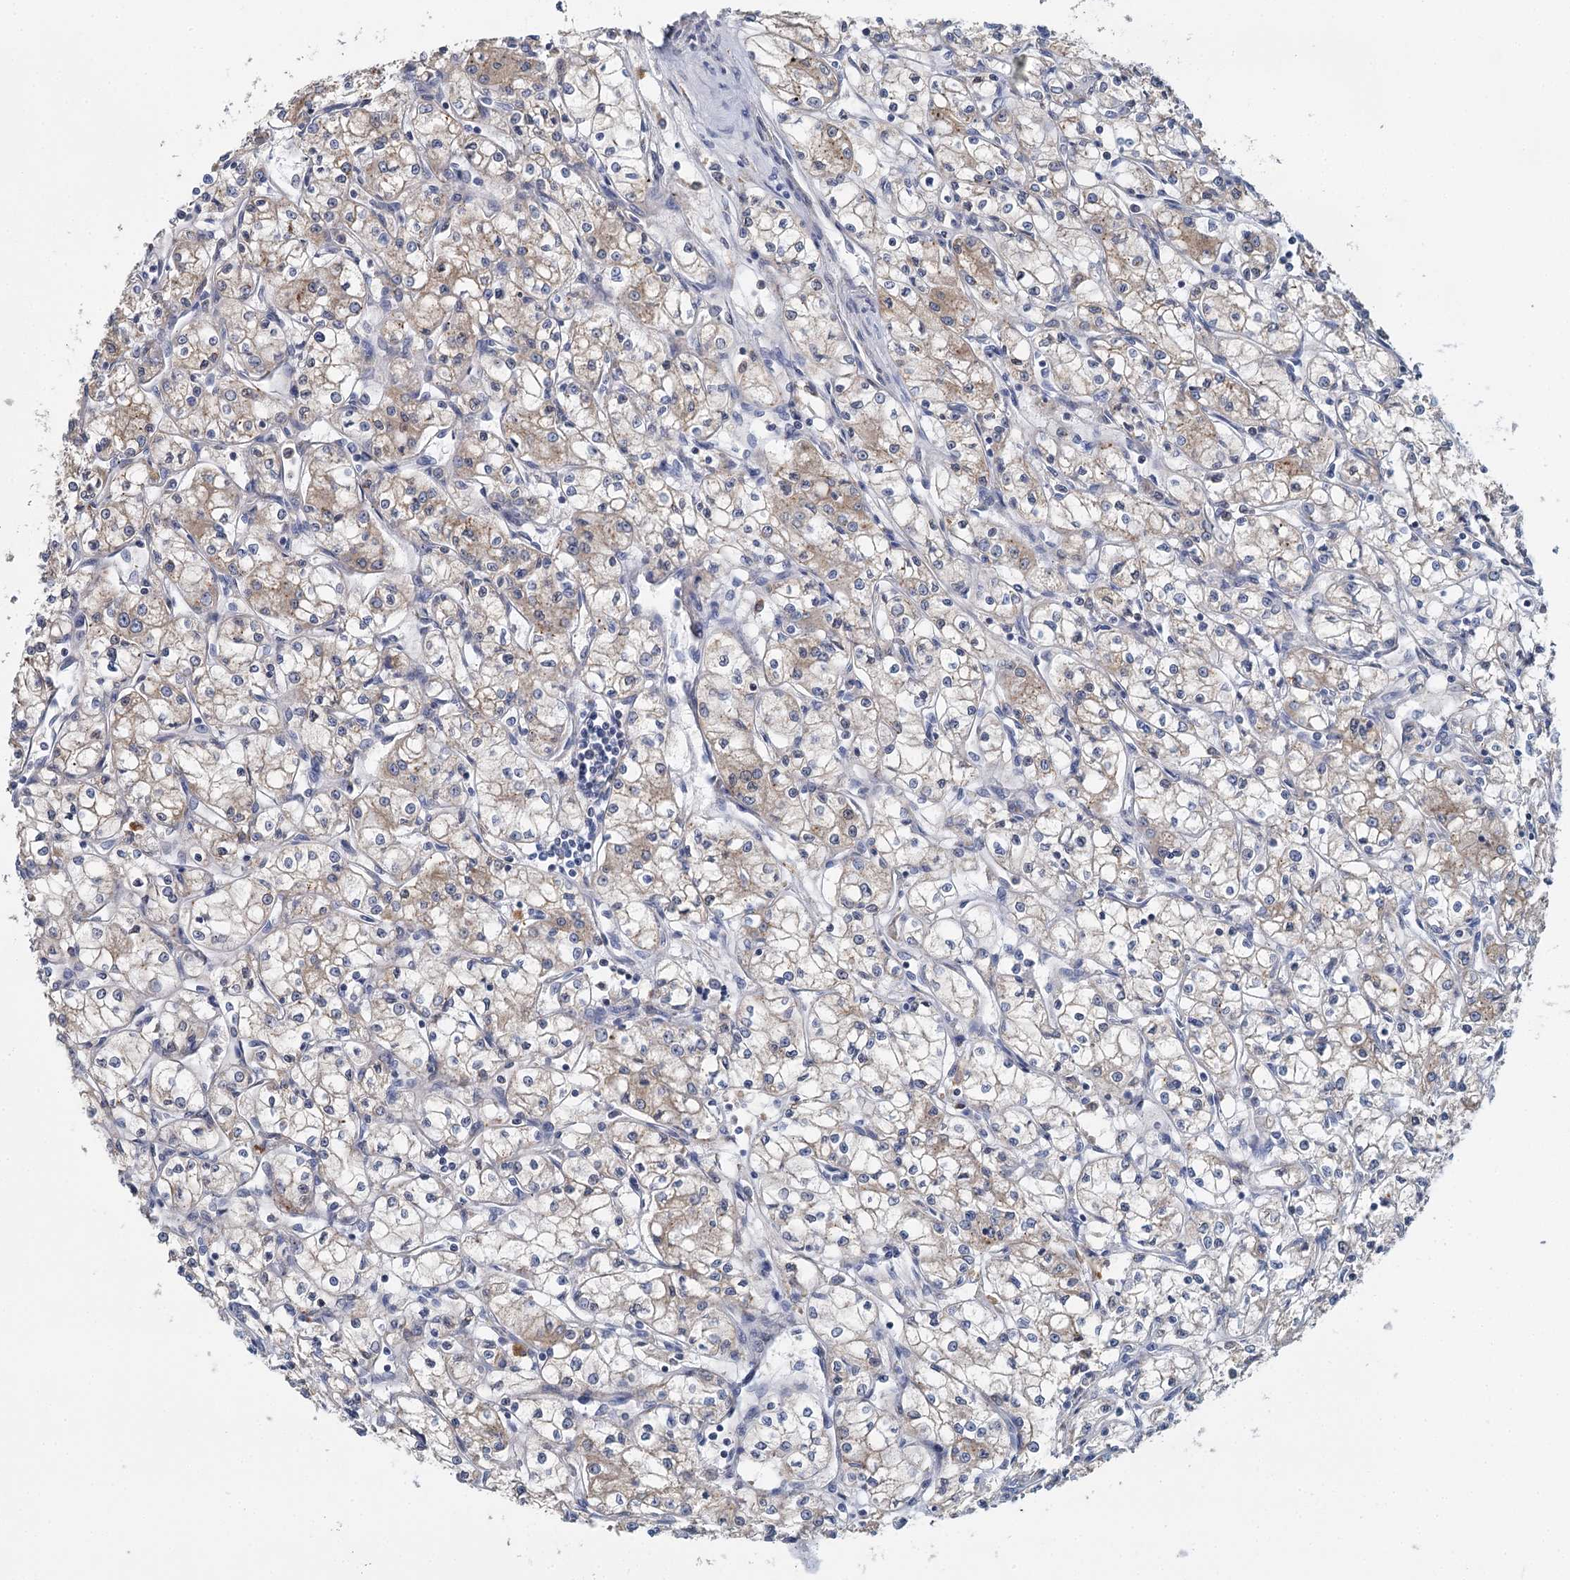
{"staining": {"intensity": "weak", "quantity": "25%-75%", "location": "cytoplasmic/membranous"}, "tissue": "renal cancer", "cell_type": "Tumor cells", "image_type": "cancer", "snomed": [{"axis": "morphology", "description": "Adenocarcinoma, NOS"}, {"axis": "topography", "description": "Kidney"}], "caption": "Tumor cells show weak cytoplasmic/membranous expression in approximately 25%-75% of cells in renal adenocarcinoma.", "gene": "ANKRD16", "patient": {"sex": "male", "age": 59}}